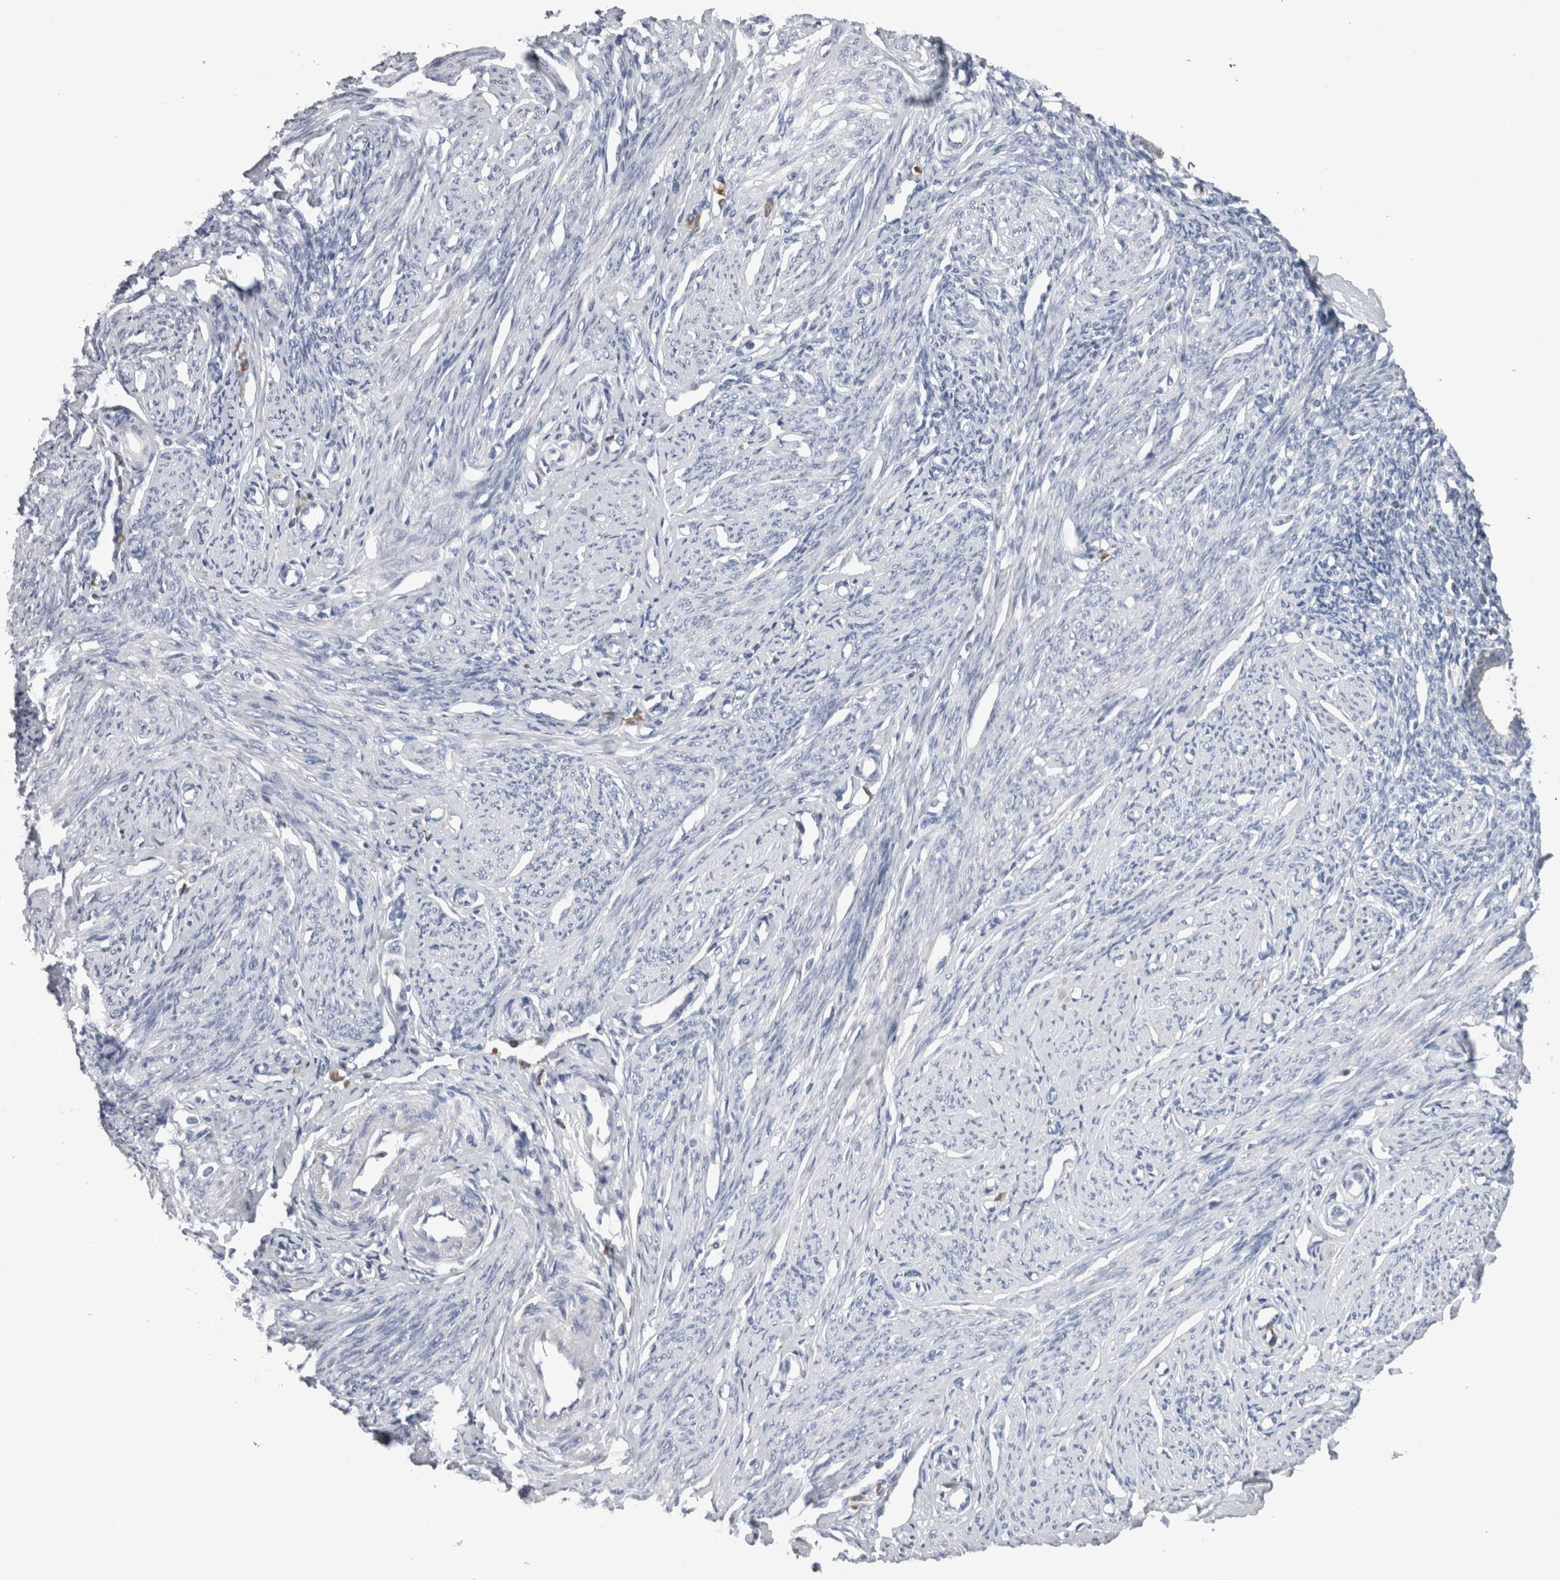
{"staining": {"intensity": "negative", "quantity": "none", "location": "none"}, "tissue": "endometrium", "cell_type": "Cells in endometrial stroma", "image_type": "normal", "snomed": [{"axis": "morphology", "description": "Normal tissue, NOS"}, {"axis": "topography", "description": "Endometrium"}], "caption": "This is an immunohistochemistry image of benign human endometrium. There is no expression in cells in endometrial stroma.", "gene": "DCTN6", "patient": {"sex": "female", "age": 56}}